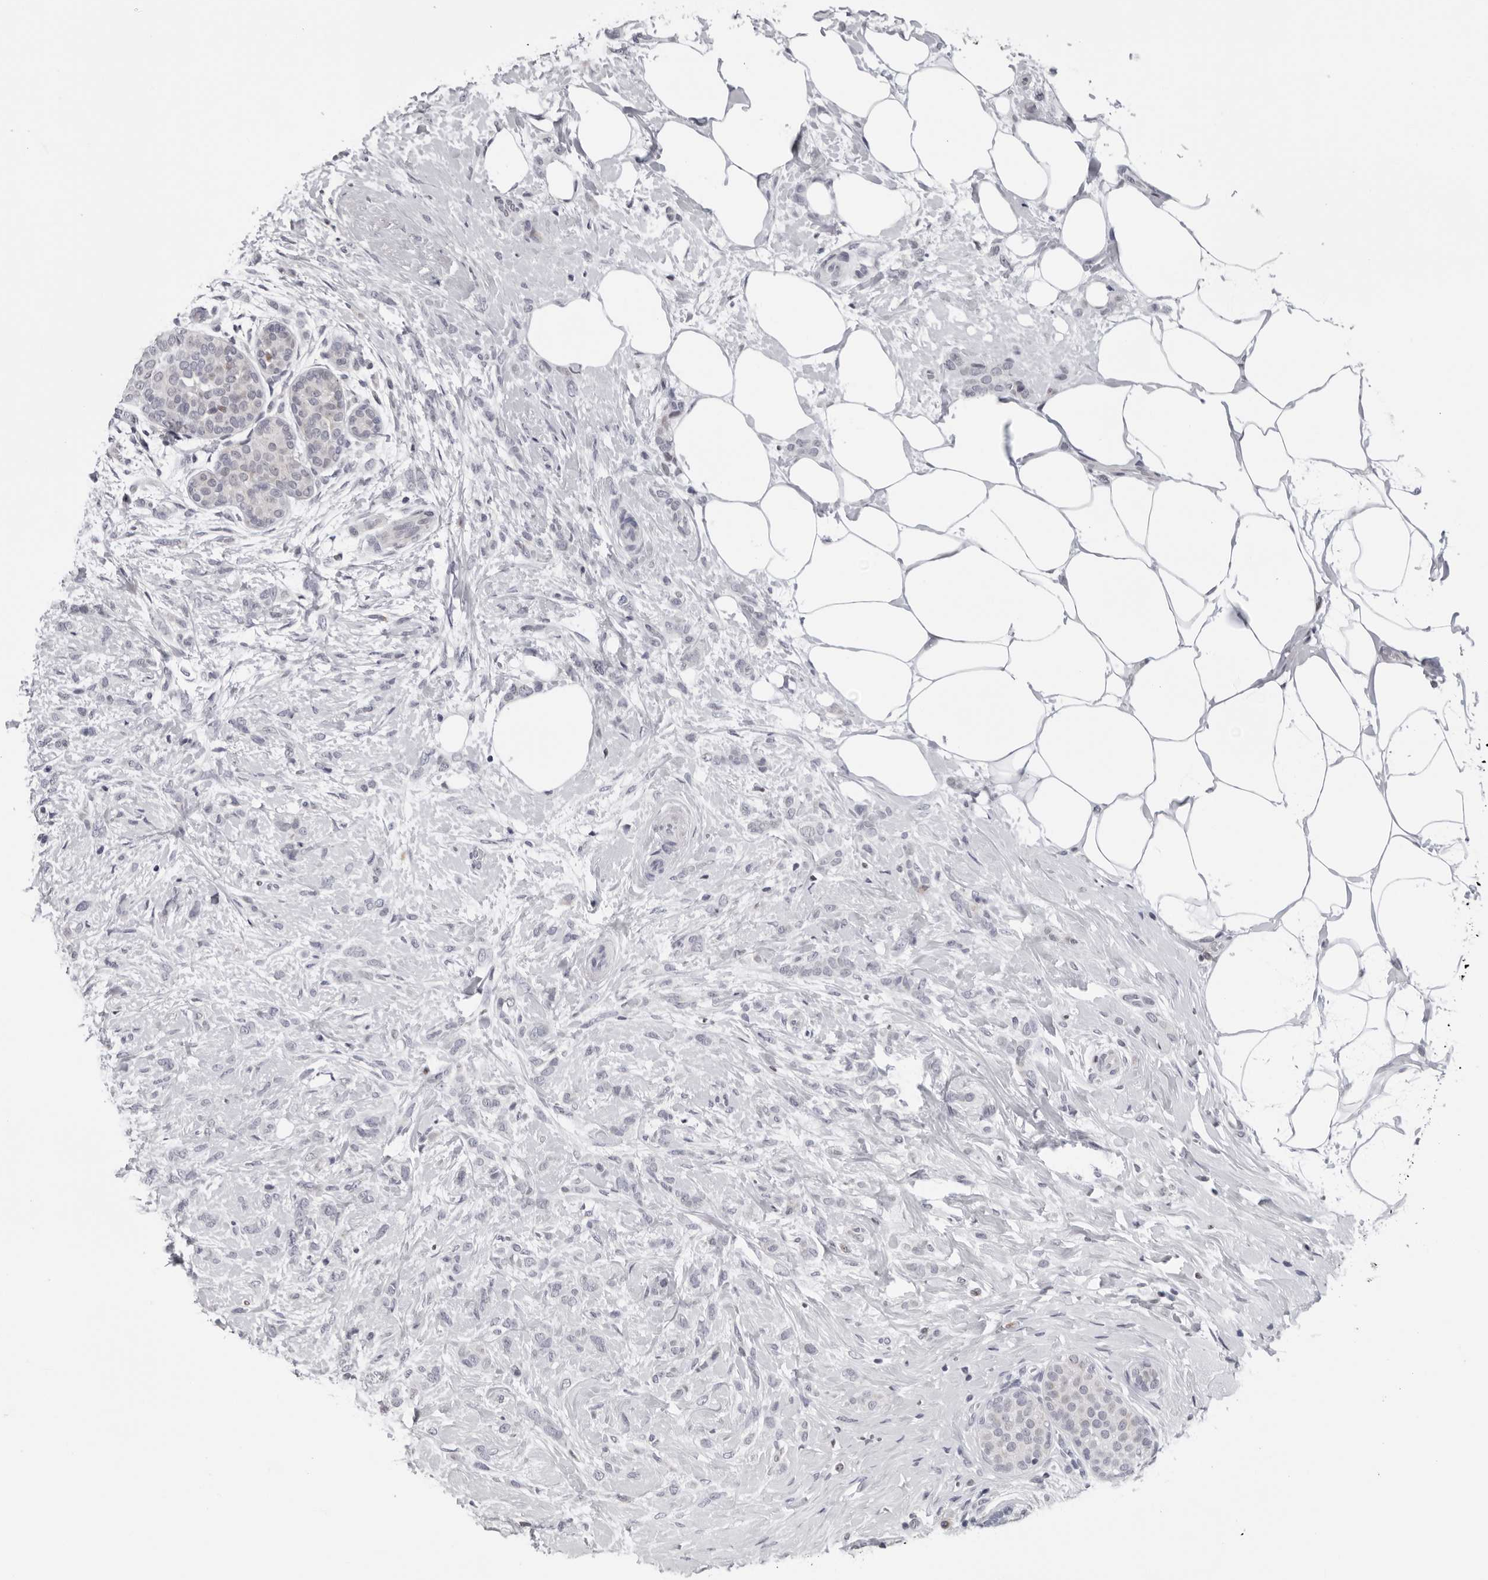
{"staining": {"intensity": "negative", "quantity": "none", "location": "none"}, "tissue": "breast cancer", "cell_type": "Tumor cells", "image_type": "cancer", "snomed": [{"axis": "morphology", "description": "Lobular carcinoma, in situ"}, {"axis": "morphology", "description": "Lobular carcinoma"}, {"axis": "topography", "description": "Breast"}], "caption": "DAB (3,3'-diaminobenzidine) immunohistochemical staining of breast lobular carcinoma in situ demonstrates no significant staining in tumor cells.", "gene": "CPT2", "patient": {"sex": "female", "age": 41}}